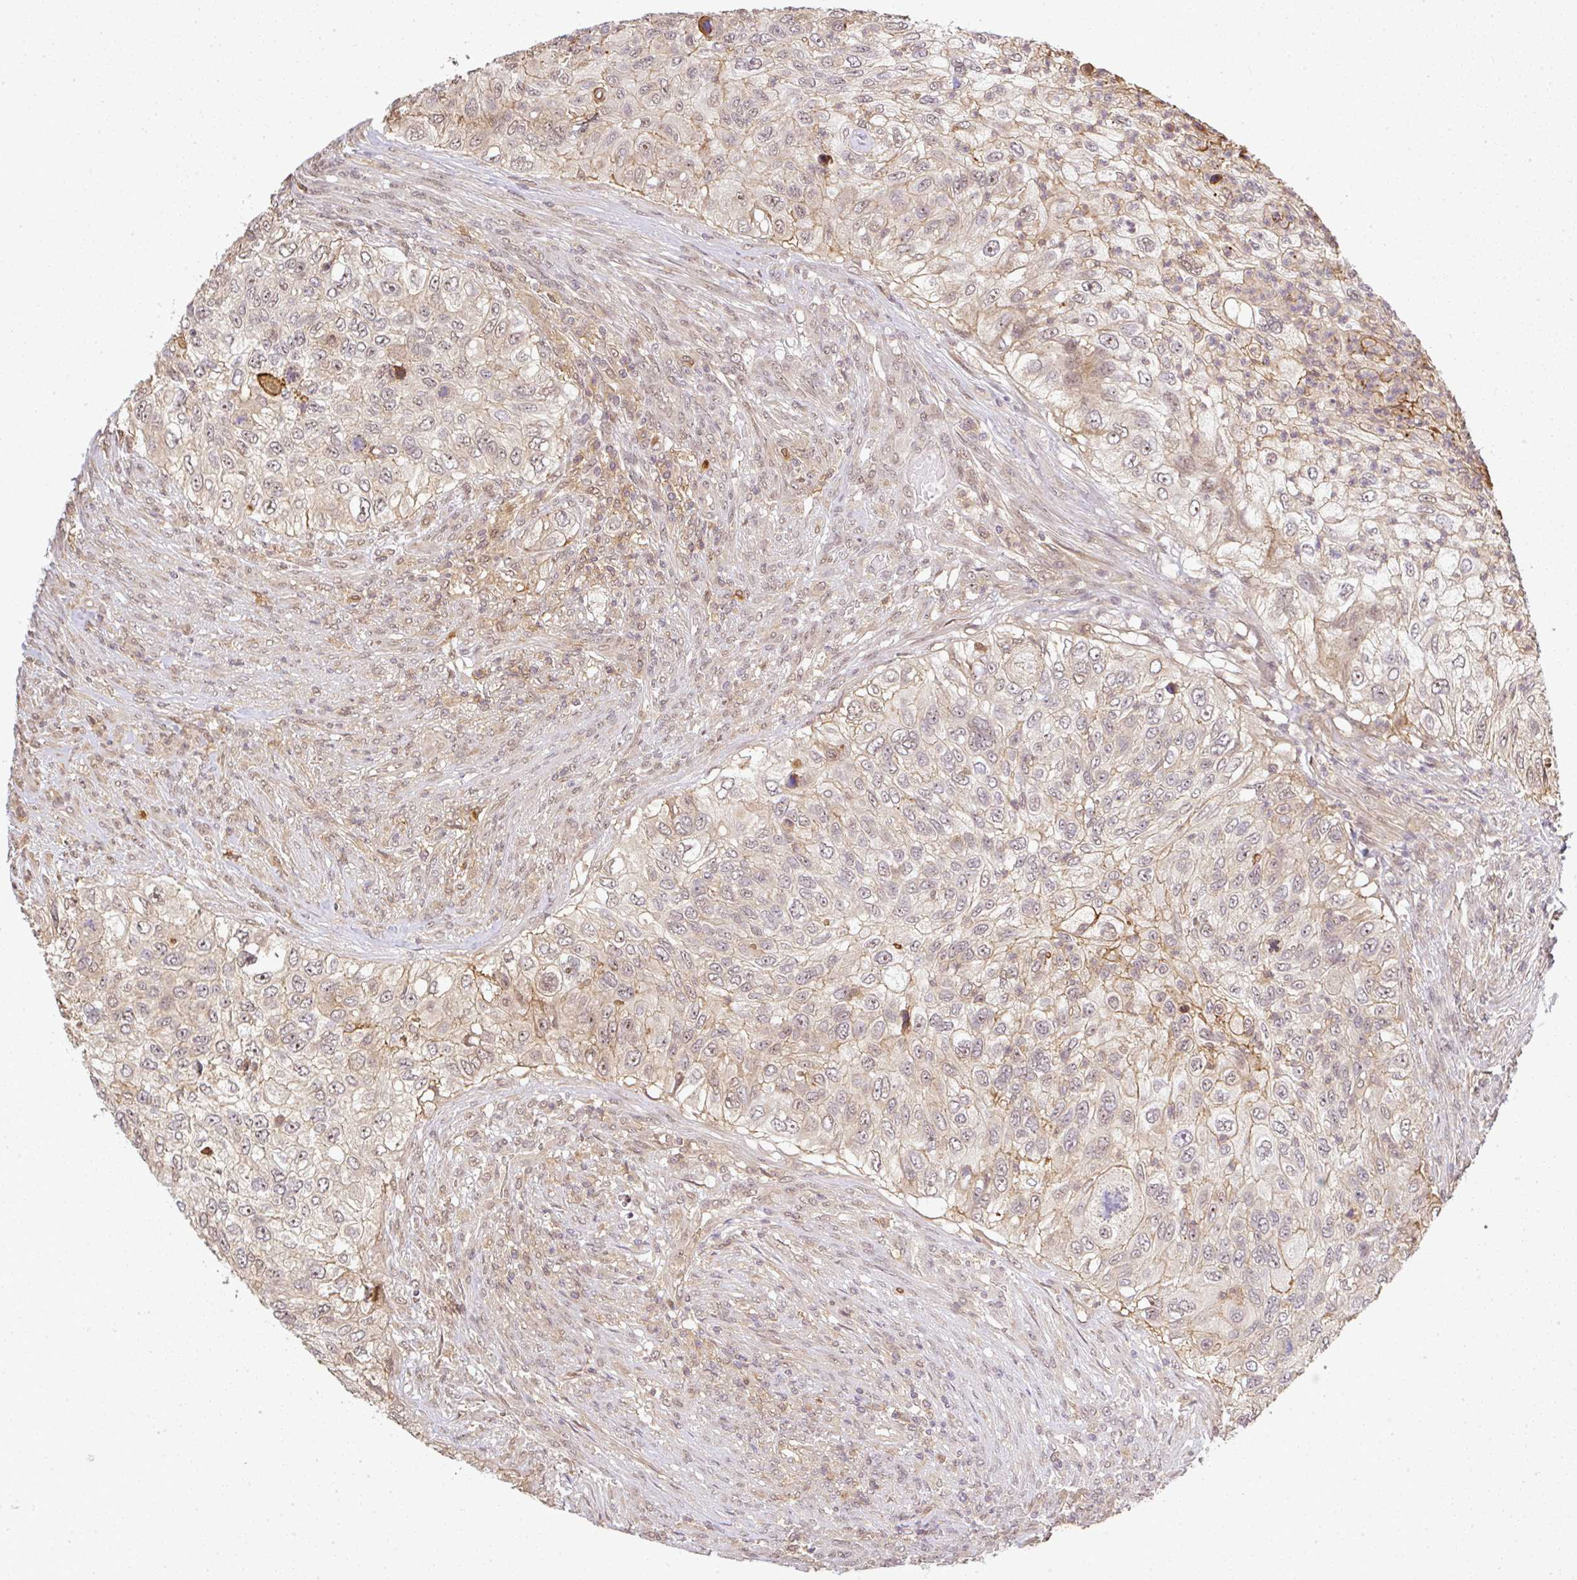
{"staining": {"intensity": "weak", "quantity": "<25%", "location": "cytoplasmic/membranous"}, "tissue": "urothelial cancer", "cell_type": "Tumor cells", "image_type": "cancer", "snomed": [{"axis": "morphology", "description": "Urothelial carcinoma, High grade"}, {"axis": "topography", "description": "Urinary bladder"}], "caption": "Immunohistochemical staining of high-grade urothelial carcinoma displays no significant positivity in tumor cells.", "gene": "FAM153A", "patient": {"sex": "female", "age": 60}}